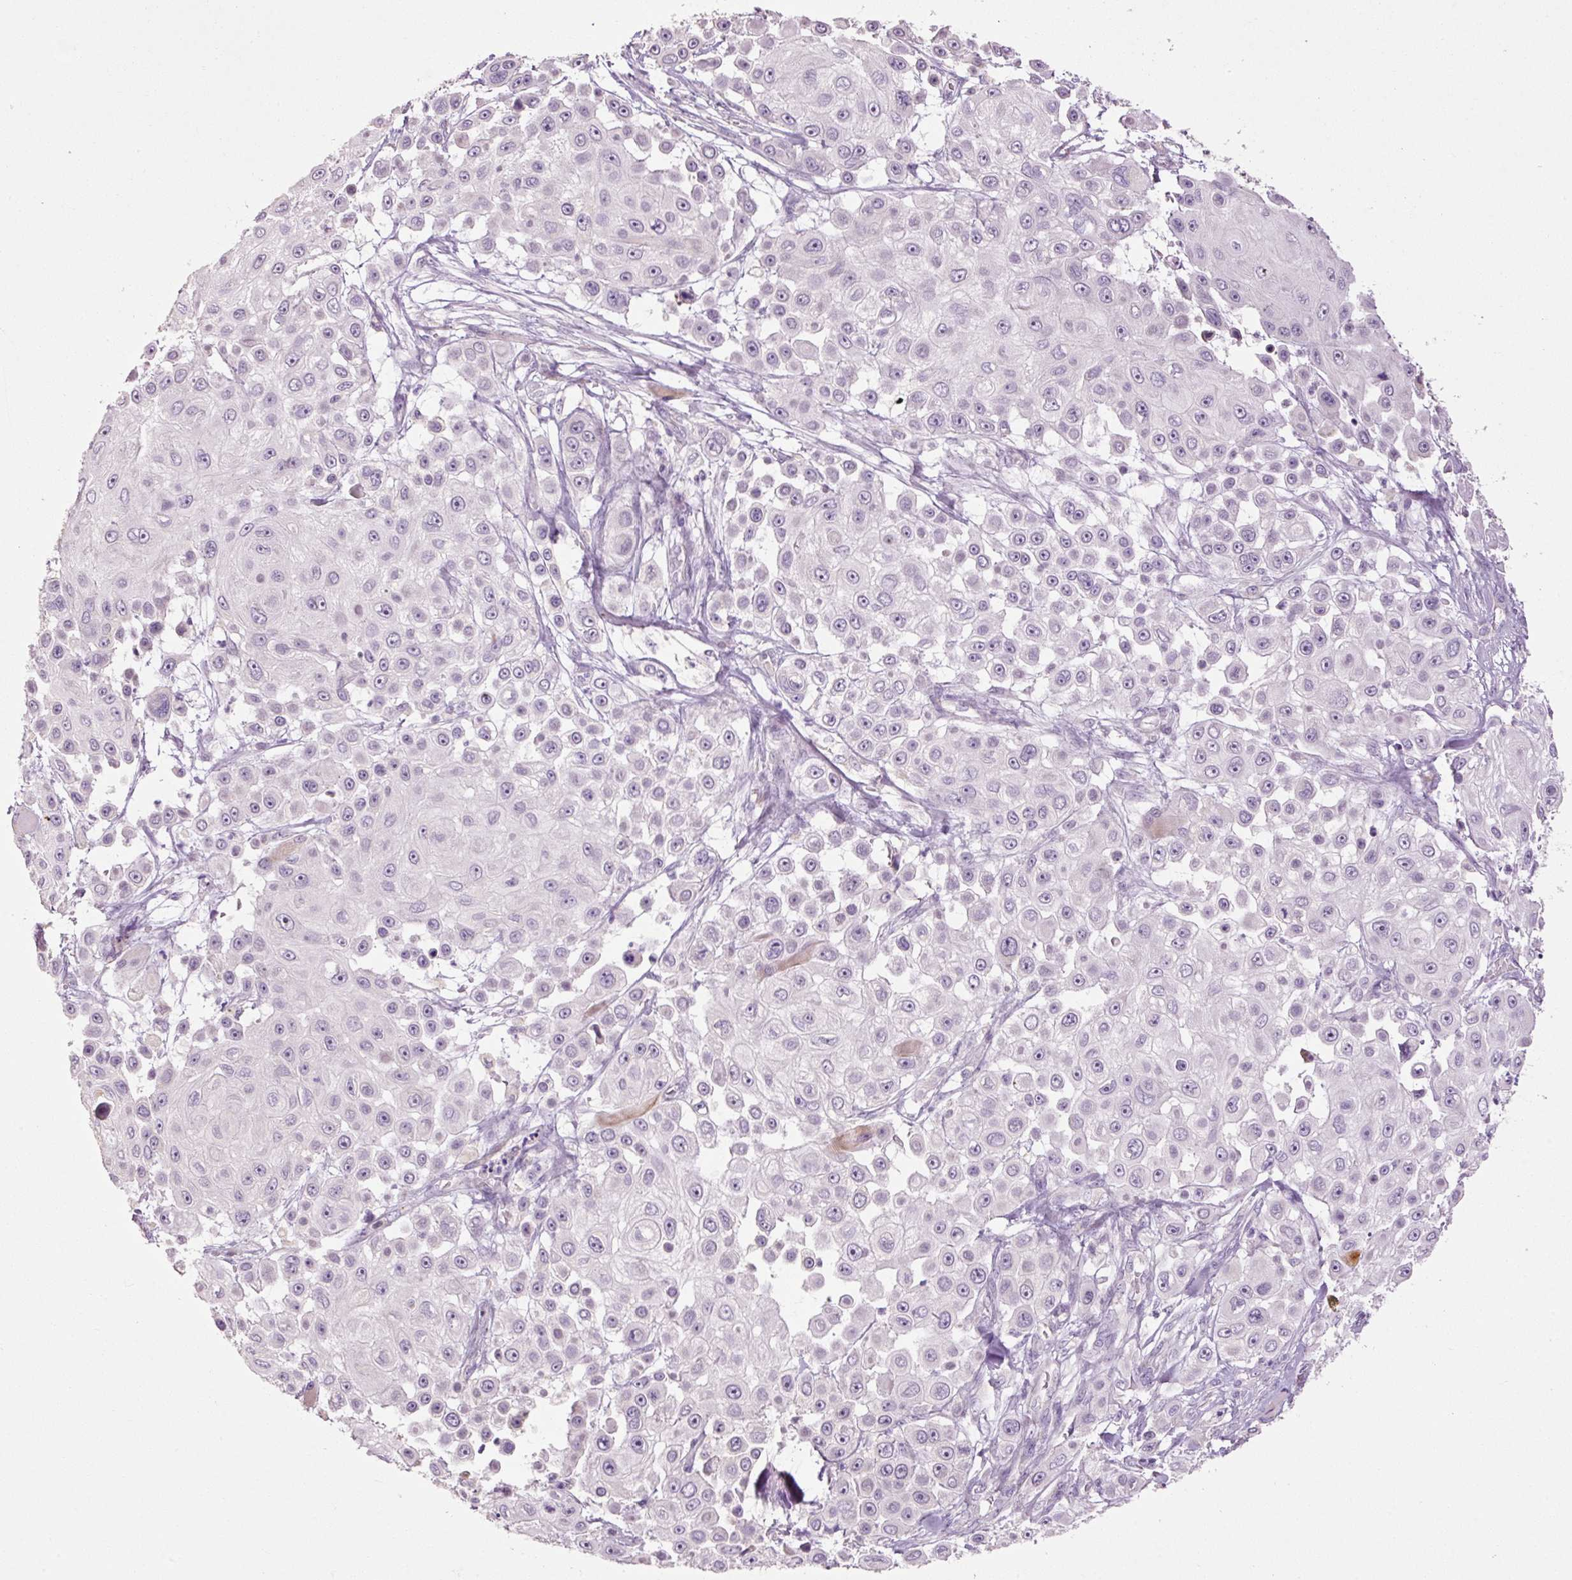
{"staining": {"intensity": "negative", "quantity": "none", "location": "none"}, "tissue": "skin cancer", "cell_type": "Tumor cells", "image_type": "cancer", "snomed": [{"axis": "morphology", "description": "Squamous cell carcinoma, NOS"}, {"axis": "topography", "description": "Skin"}], "caption": "High power microscopy photomicrograph of an IHC micrograph of skin cancer, revealing no significant positivity in tumor cells.", "gene": "HAX1", "patient": {"sex": "male", "age": 67}}